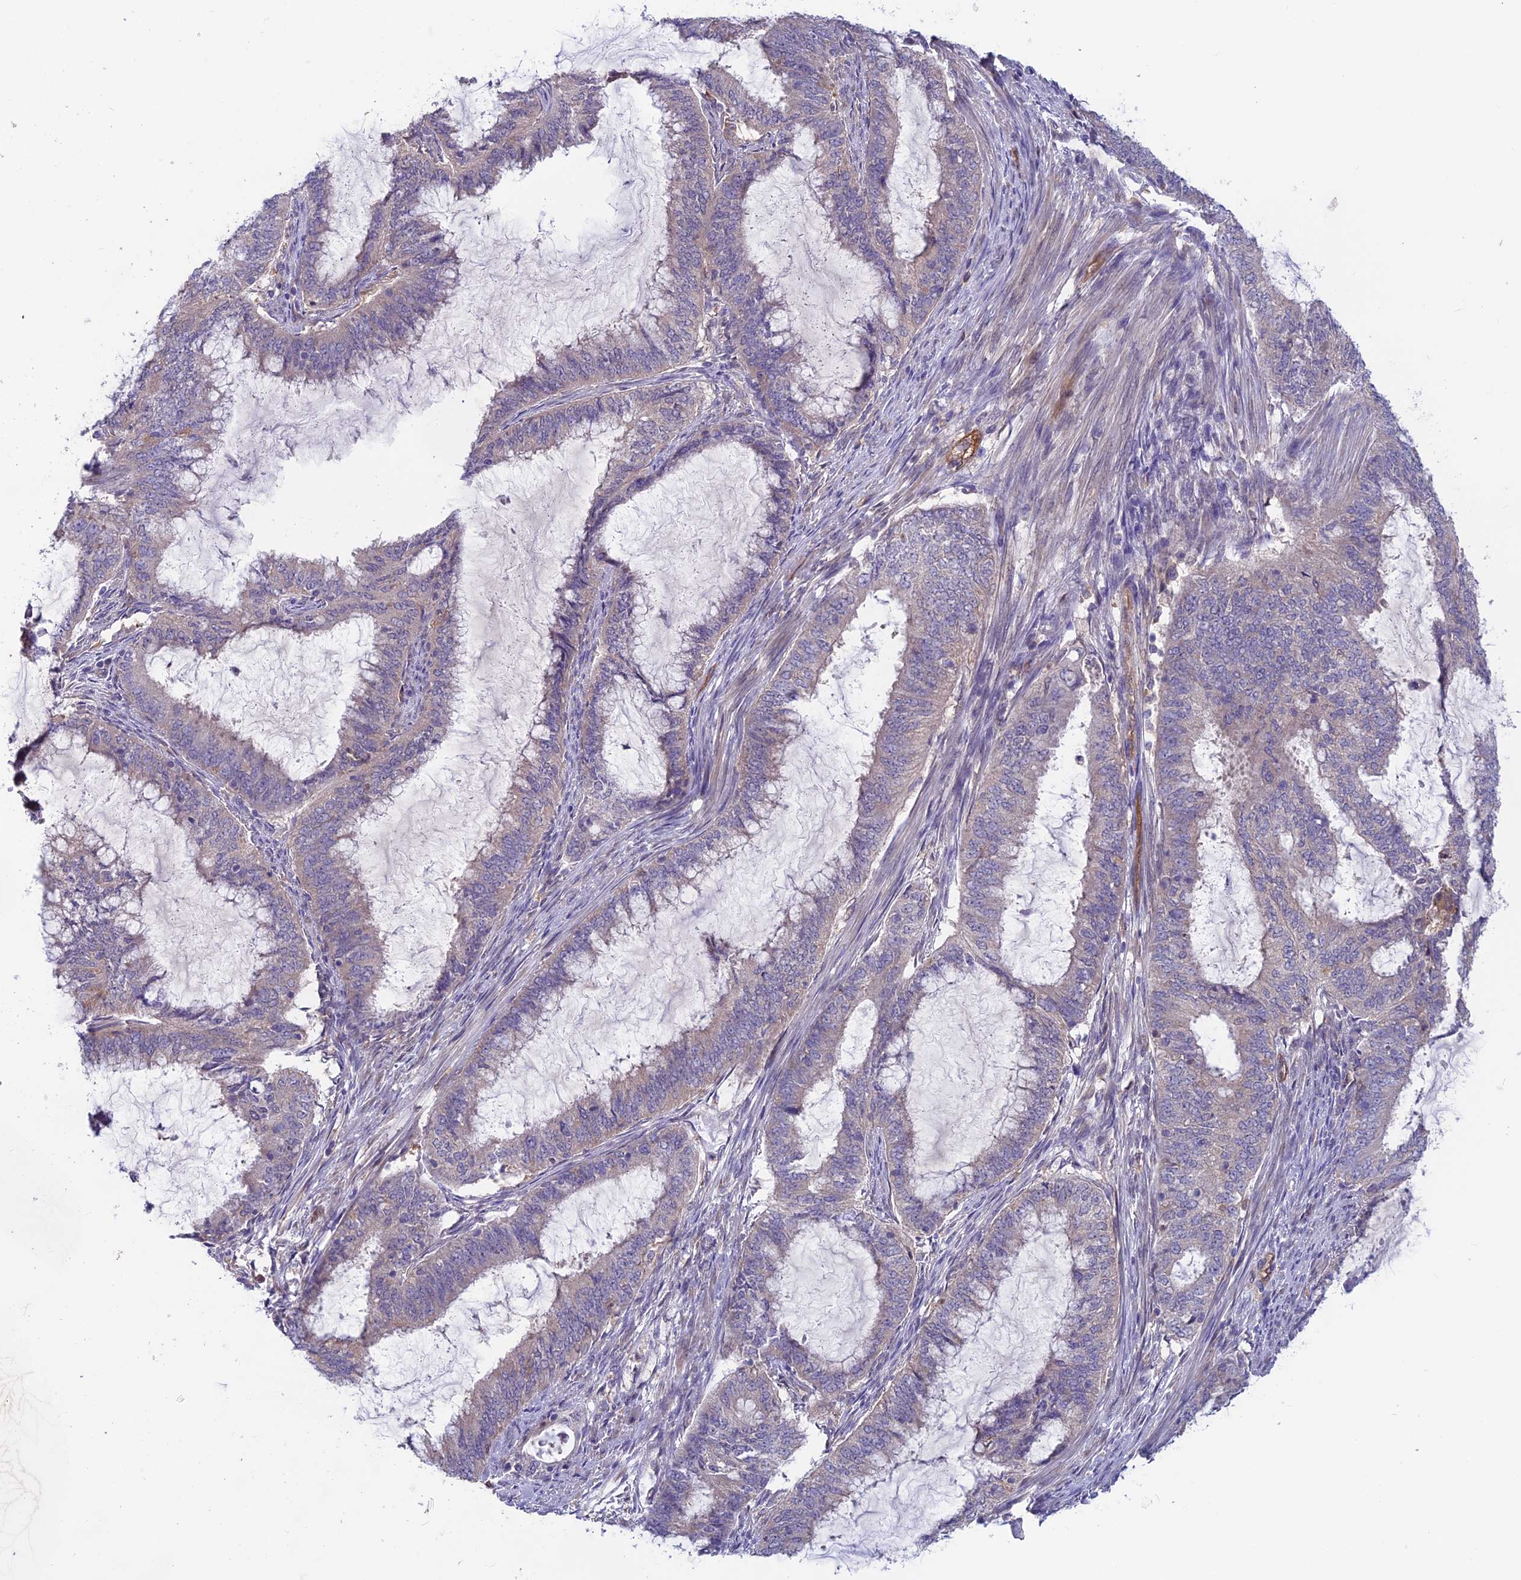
{"staining": {"intensity": "negative", "quantity": "none", "location": "none"}, "tissue": "endometrial cancer", "cell_type": "Tumor cells", "image_type": "cancer", "snomed": [{"axis": "morphology", "description": "Adenocarcinoma, NOS"}, {"axis": "topography", "description": "Endometrium"}], "caption": "An immunohistochemistry micrograph of adenocarcinoma (endometrial) is shown. There is no staining in tumor cells of adenocarcinoma (endometrial).", "gene": "MAST2", "patient": {"sex": "female", "age": 51}}